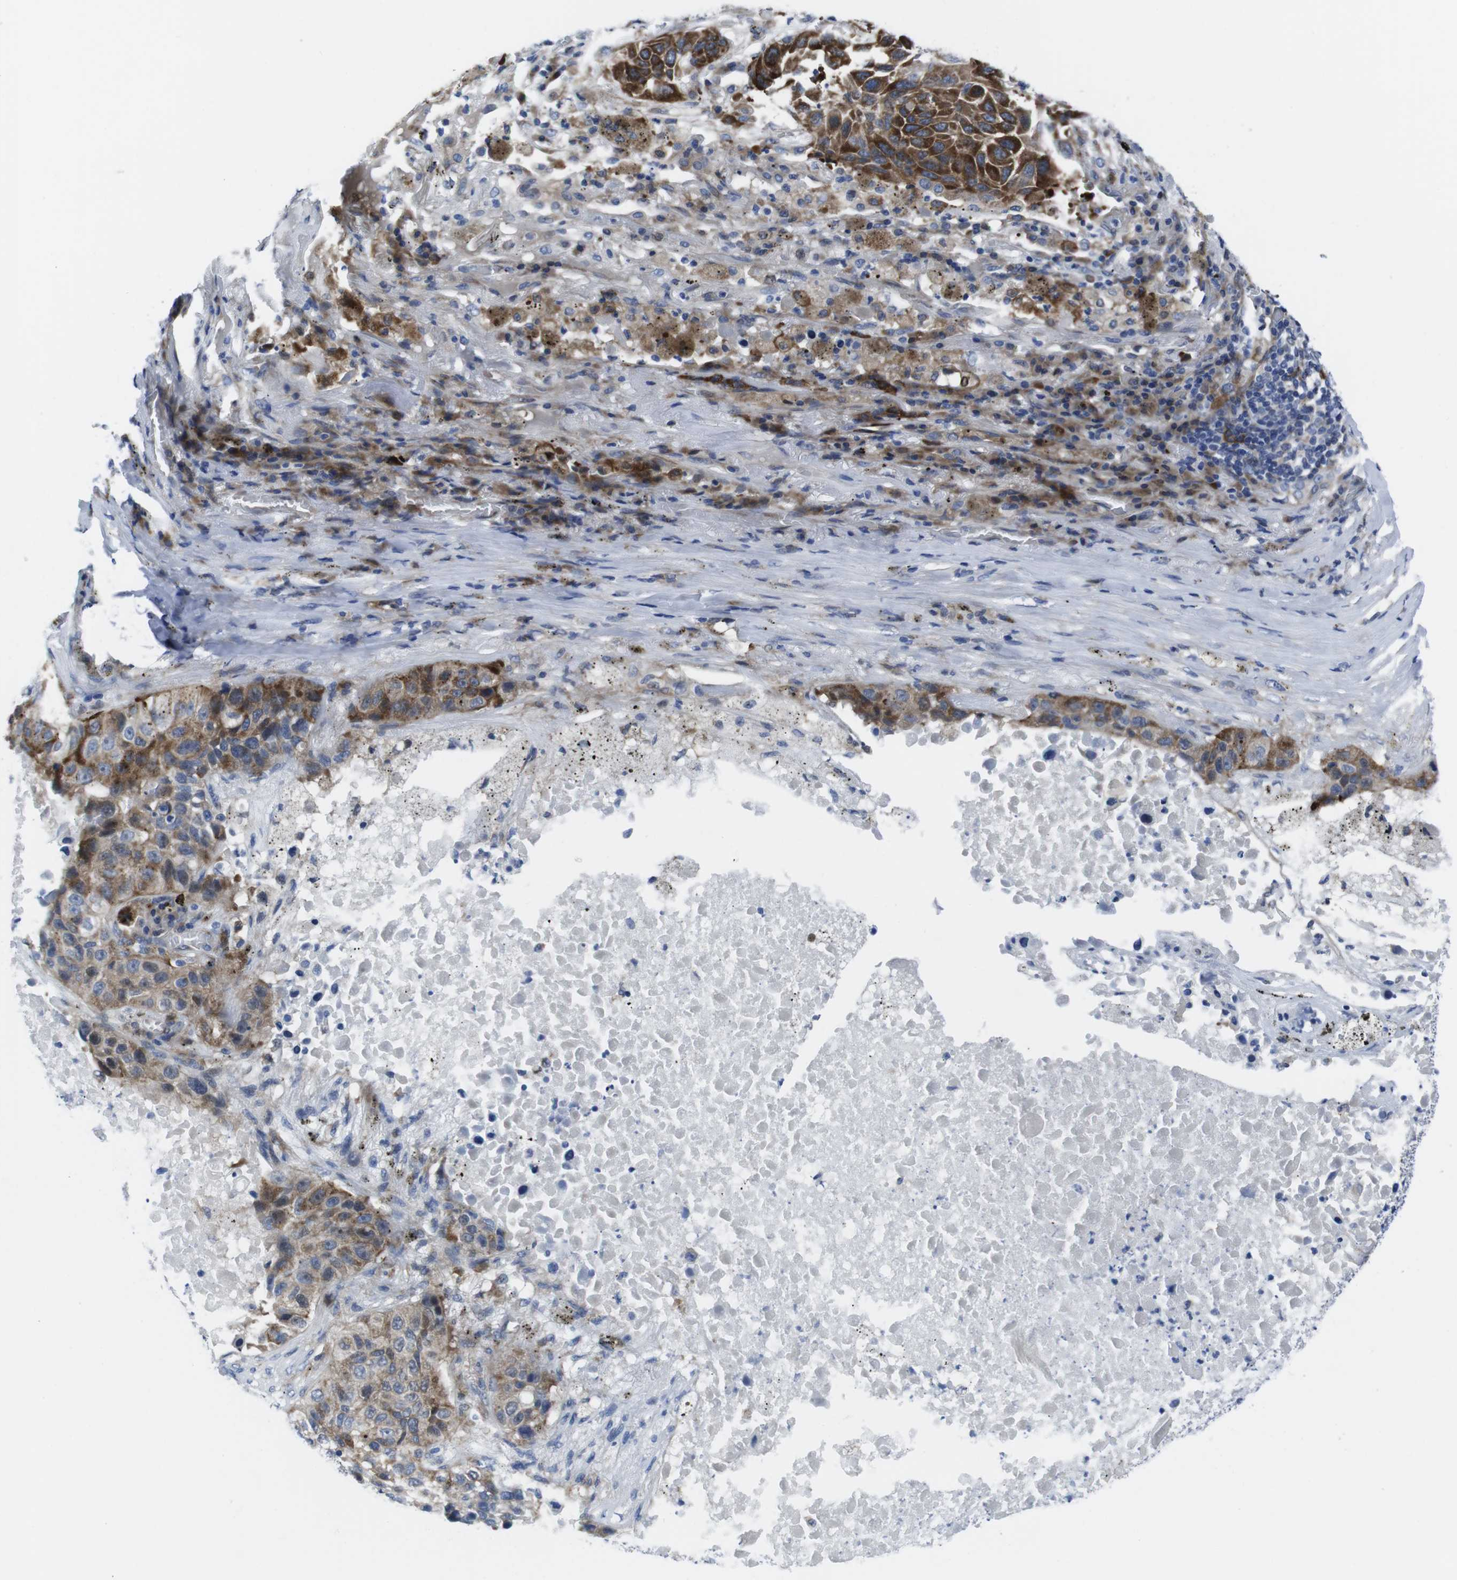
{"staining": {"intensity": "moderate", "quantity": ">75%", "location": "cytoplasmic/membranous"}, "tissue": "lung cancer", "cell_type": "Tumor cells", "image_type": "cancer", "snomed": [{"axis": "morphology", "description": "Squamous cell carcinoma, NOS"}, {"axis": "topography", "description": "Lung"}], "caption": "Immunohistochemical staining of squamous cell carcinoma (lung) exhibits medium levels of moderate cytoplasmic/membranous positivity in about >75% of tumor cells.", "gene": "EIF4A1", "patient": {"sex": "male", "age": 57}}